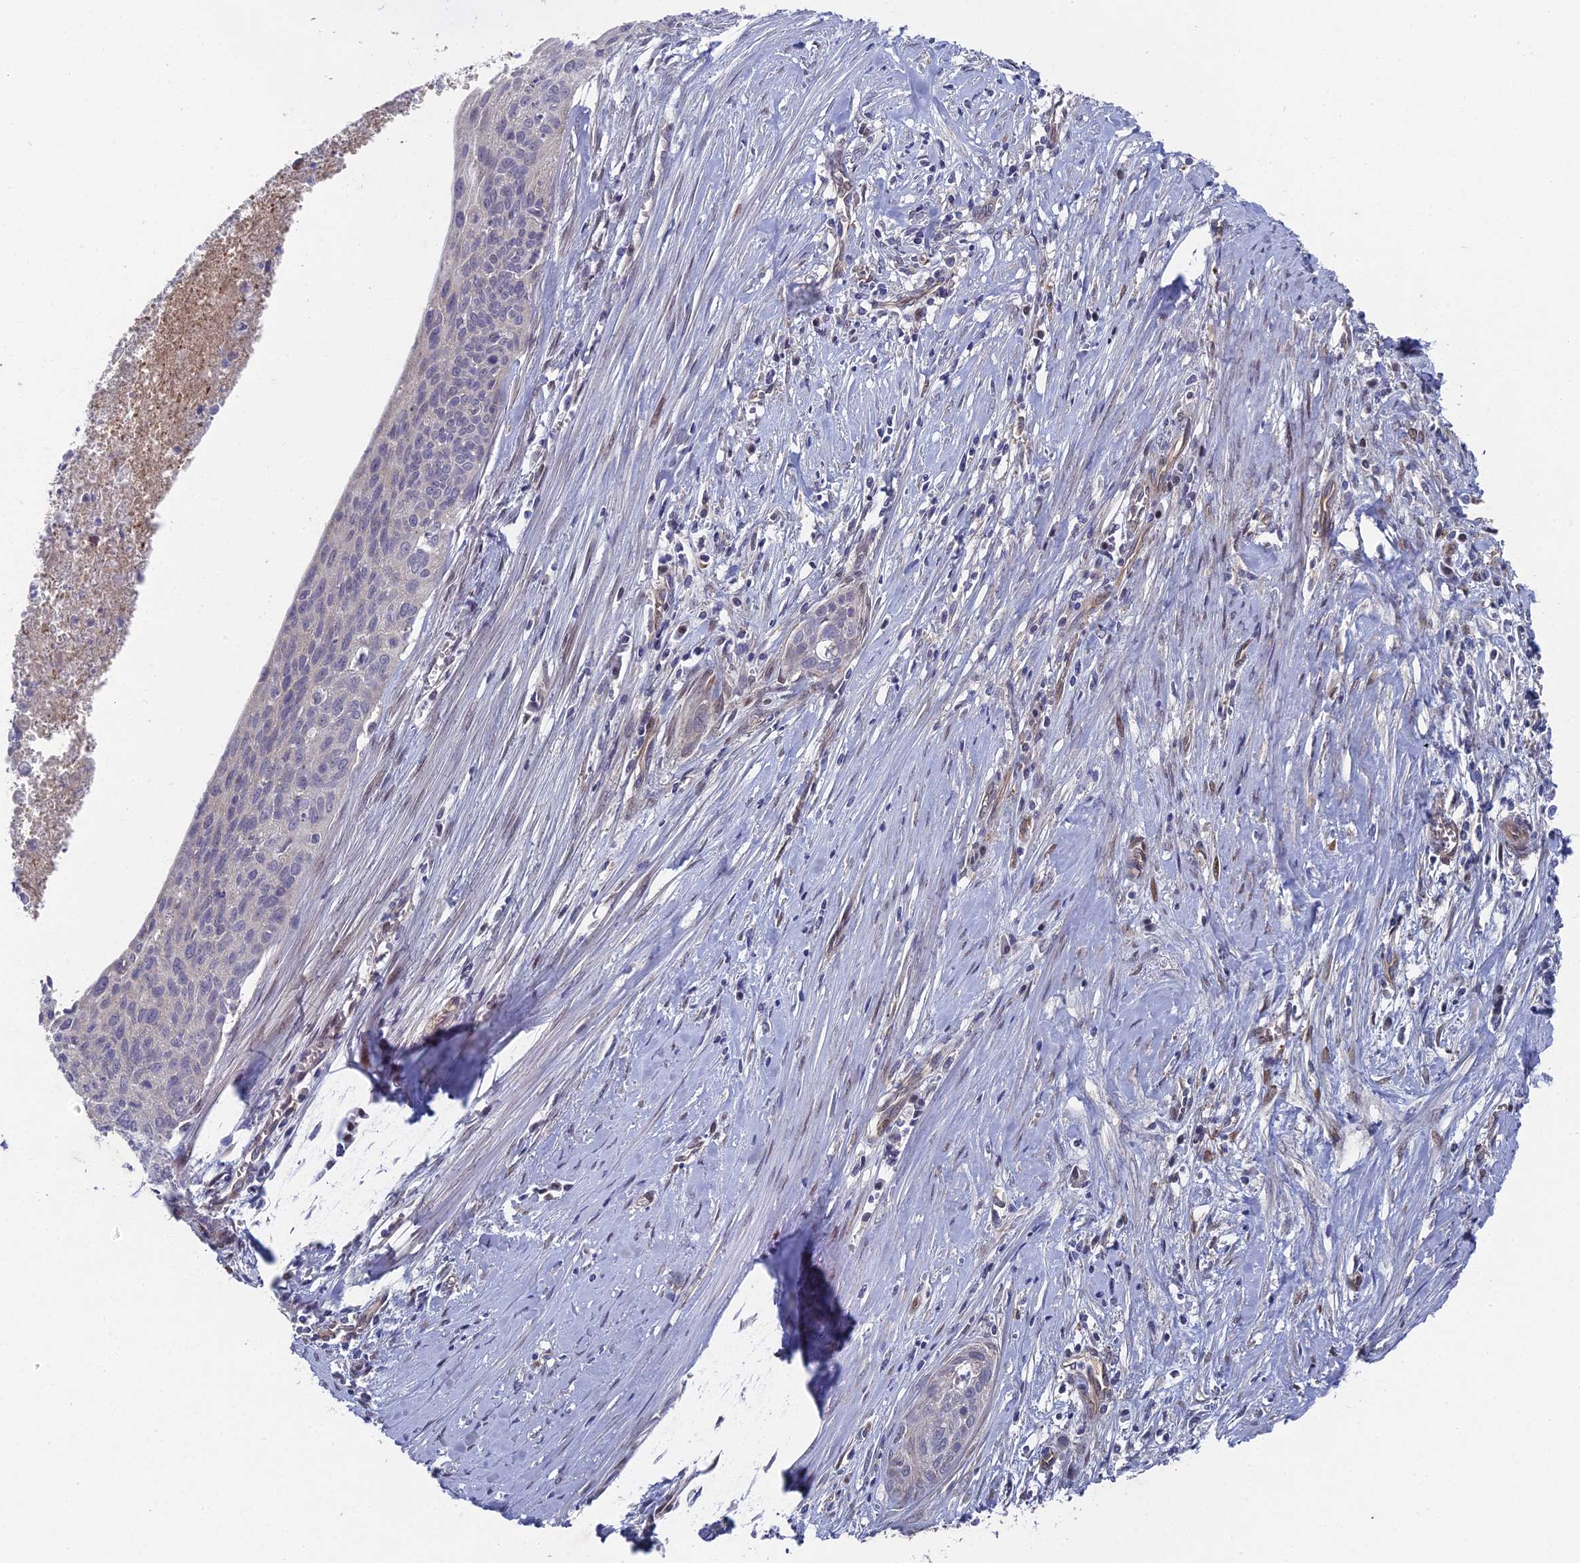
{"staining": {"intensity": "negative", "quantity": "none", "location": "none"}, "tissue": "cervical cancer", "cell_type": "Tumor cells", "image_type": "cancer", "snomed": [{"axis": "morphology", "description": "Squamous cell carcinoma, NOS"}, {"axis": "topography", "description": "Cervix"}], "caption": "An IHC micrograph of cervical cancer is shown. There is no staining in tumor cells of cervical cancer.", "gene": "UNC5D", "patient": {"sex": "female", "age": 55}}